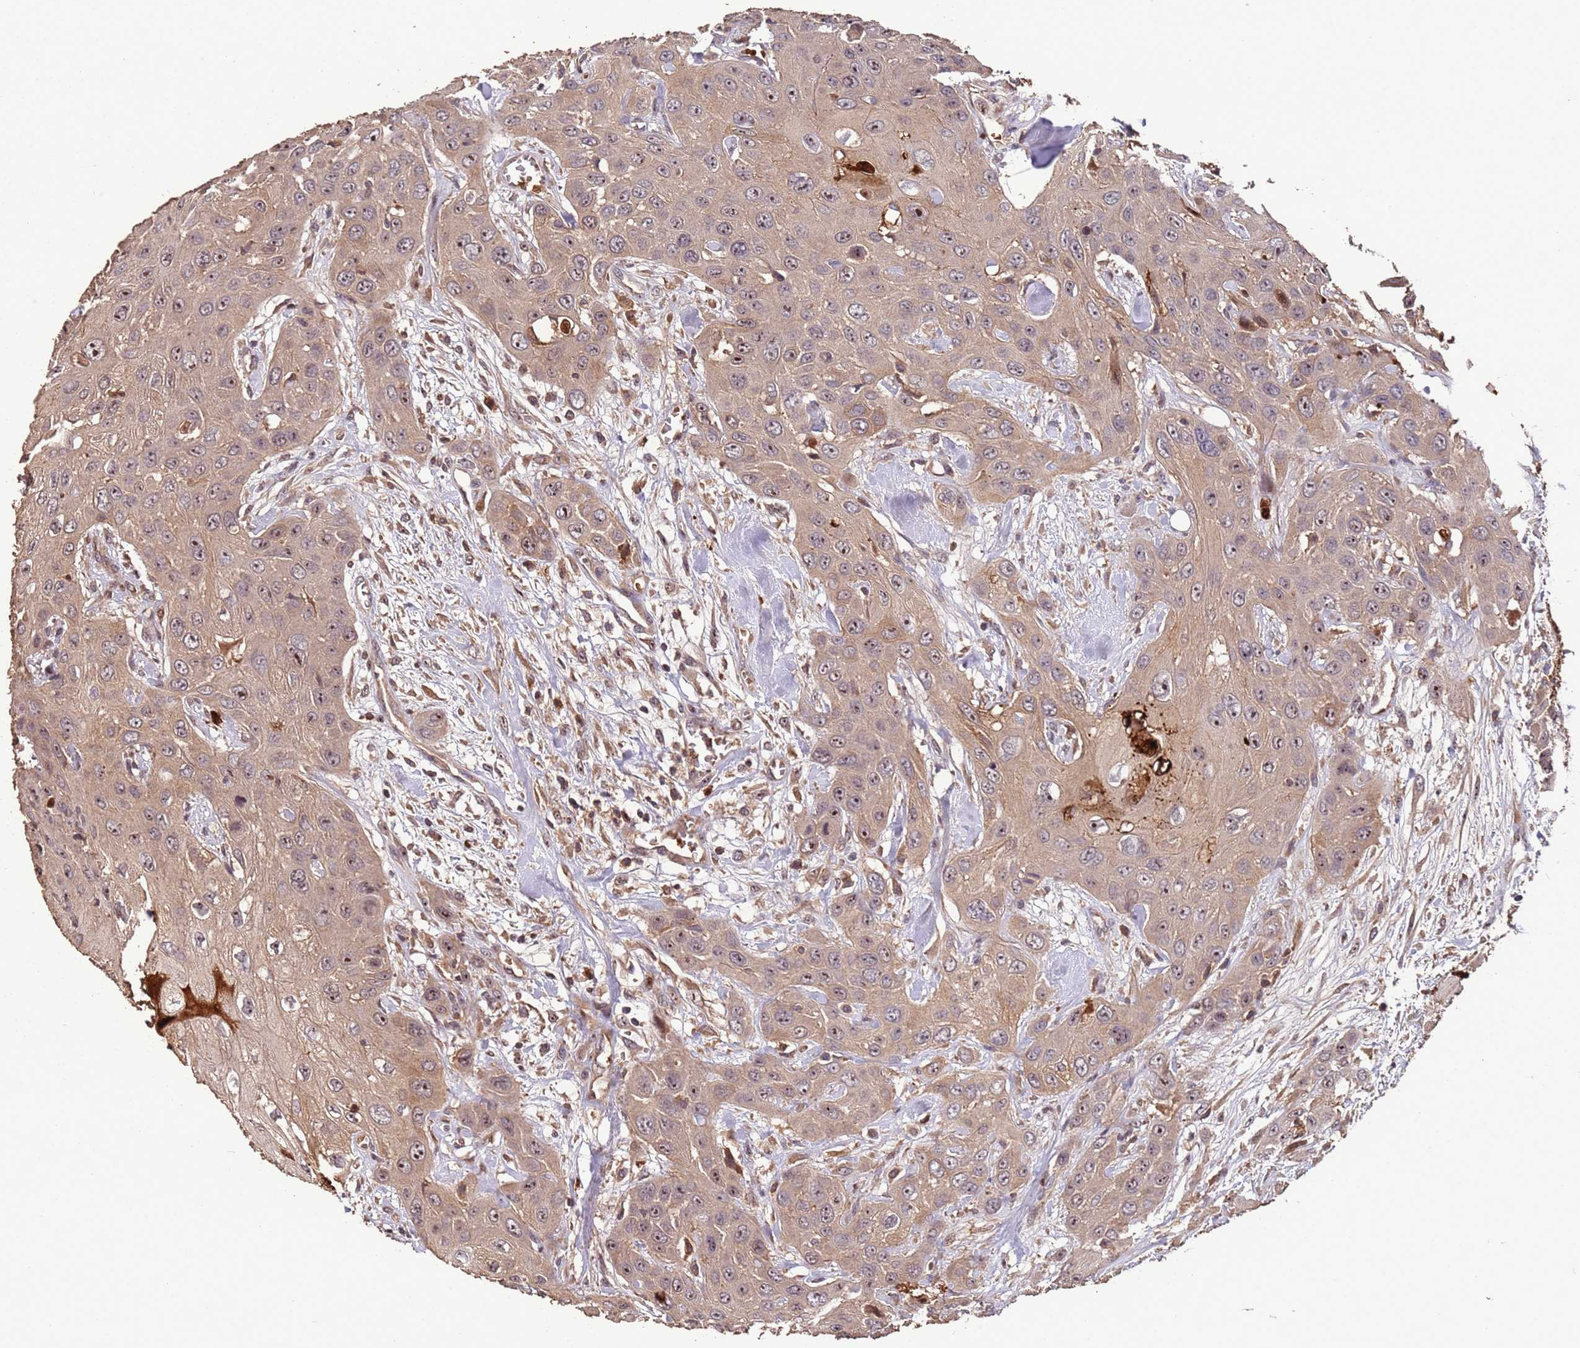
{"staining": {"intensity": "weak", "quantity": ">75%", "location": "cytoplasmic/membranous,nuclear"}, "tissue": "head and neck cancer", "cell_type": "Tumor cells", "image_type": "cancer", "snomed": [{"axis": "morphology", "description": "Squamous cell carcinoma, NOS"}, {"axis": "topography", "description": "Head-Neck"}], "caption": "Weak cytoplasmic/membranous and nuclear staining for a protein is present in about >75% of tumor cells of head and neck cancer (squamous cell carcinoma) using IHC.", "gene": "CCDC184", "patient": {"sex": "male", "age": 81}}